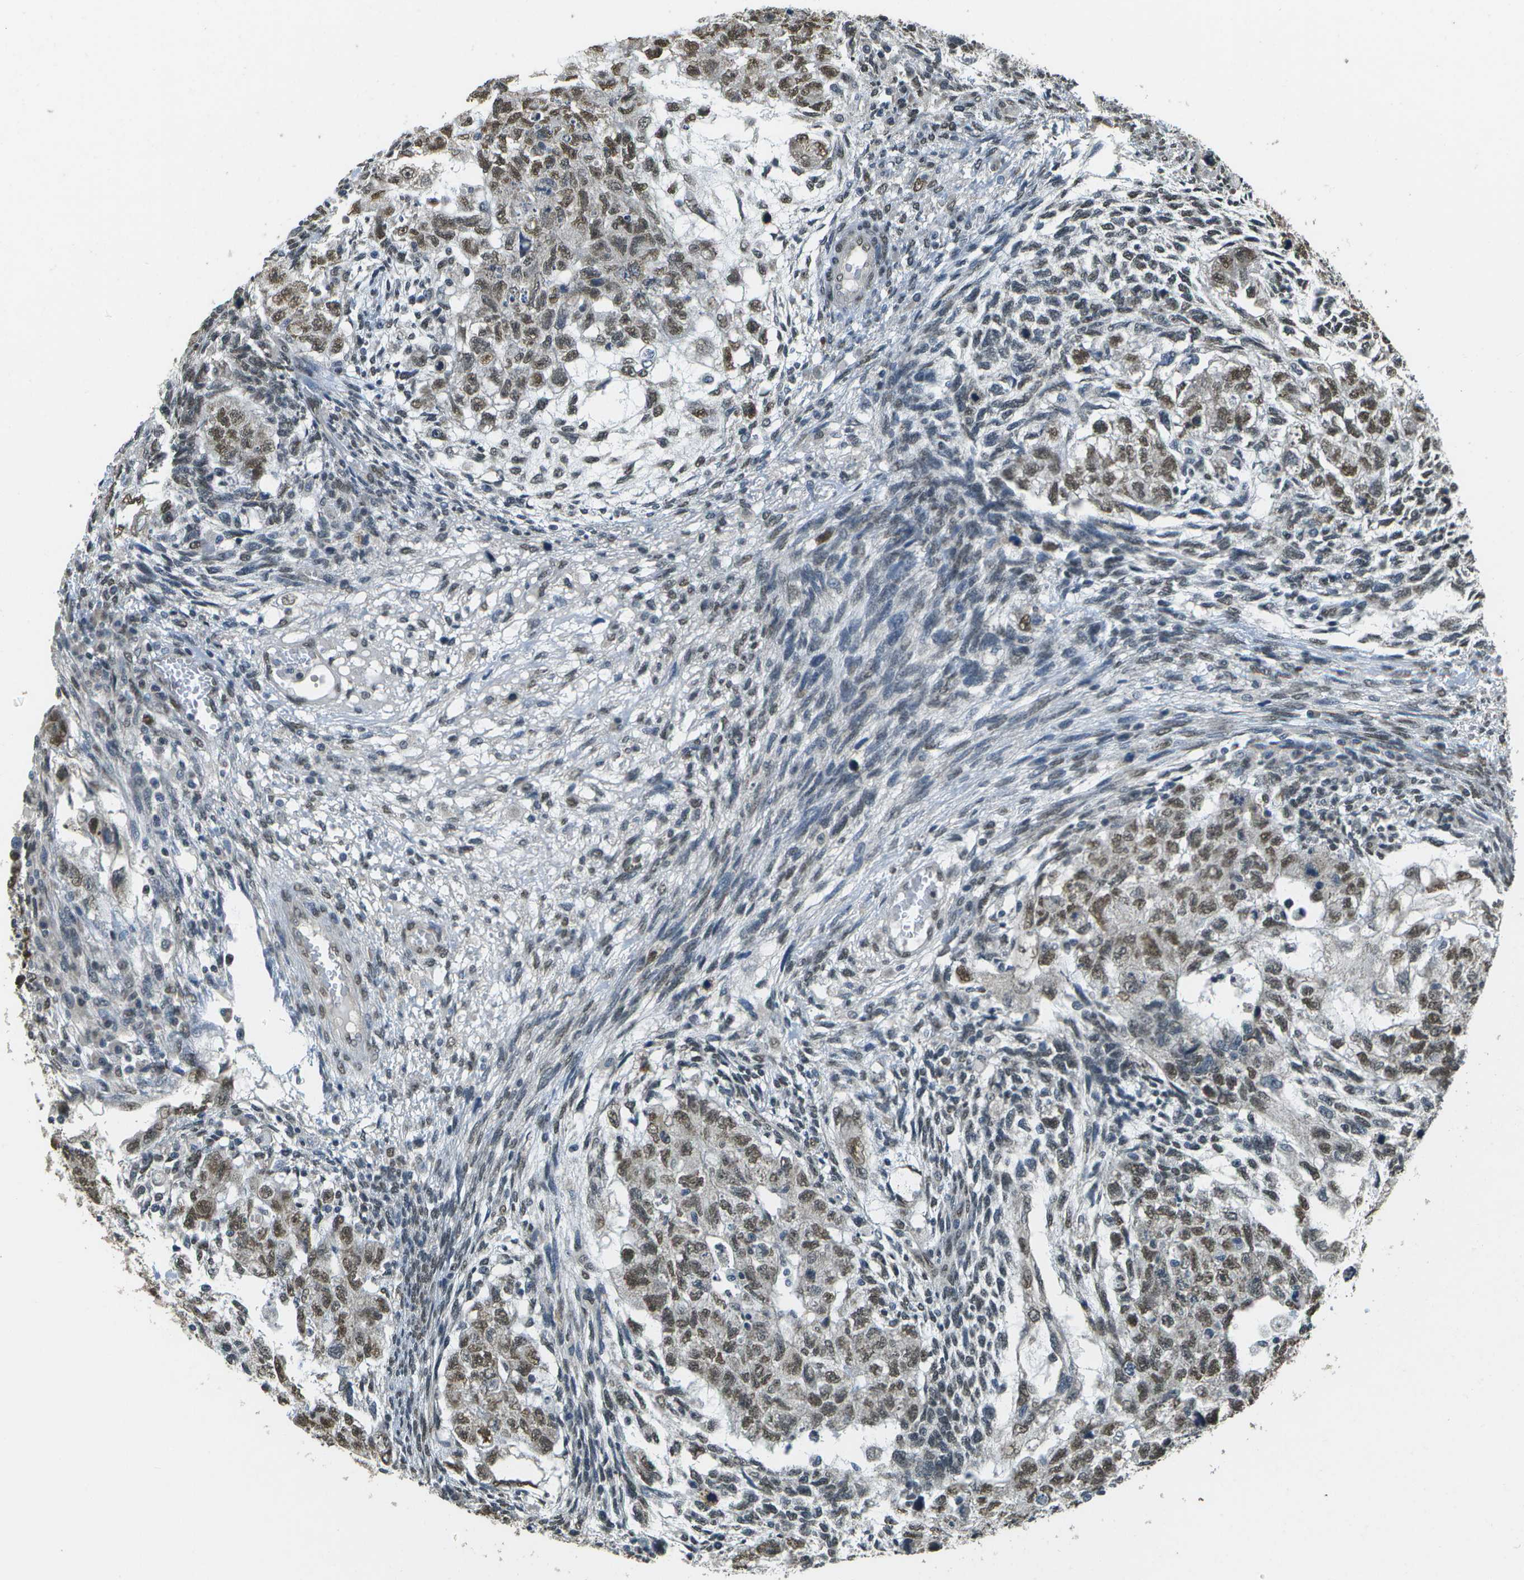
{"staining": {"intensity": "moderate", "quantity": ">75%", "location": "nuclear"}, "tissue": "testis cancer", "cell_type": "Tumor cells", "image_type": "cancer", "snomed": [{"axis": "morphology", "description": "Normal tissue, NOS"}, {"axis": "morphology", "description": "Carcinoma, Embryonal, NOS"}, {"axis": "topography", "description": "Testis"}], "caption": "Protein expression analysis of testis cancer (embryonal carcinoma) shows moderate nuclear expression in approximately >75% of tumor cells. The staining was performed using DAB (3,3'-diaminobenzidine) to visualize the protein expression in brown, while the nuclei were stained in blue with hematoxylin (Magnification: 20x).", "gene": "ABL2", "patient": {"sex": "male", "age": 36}}